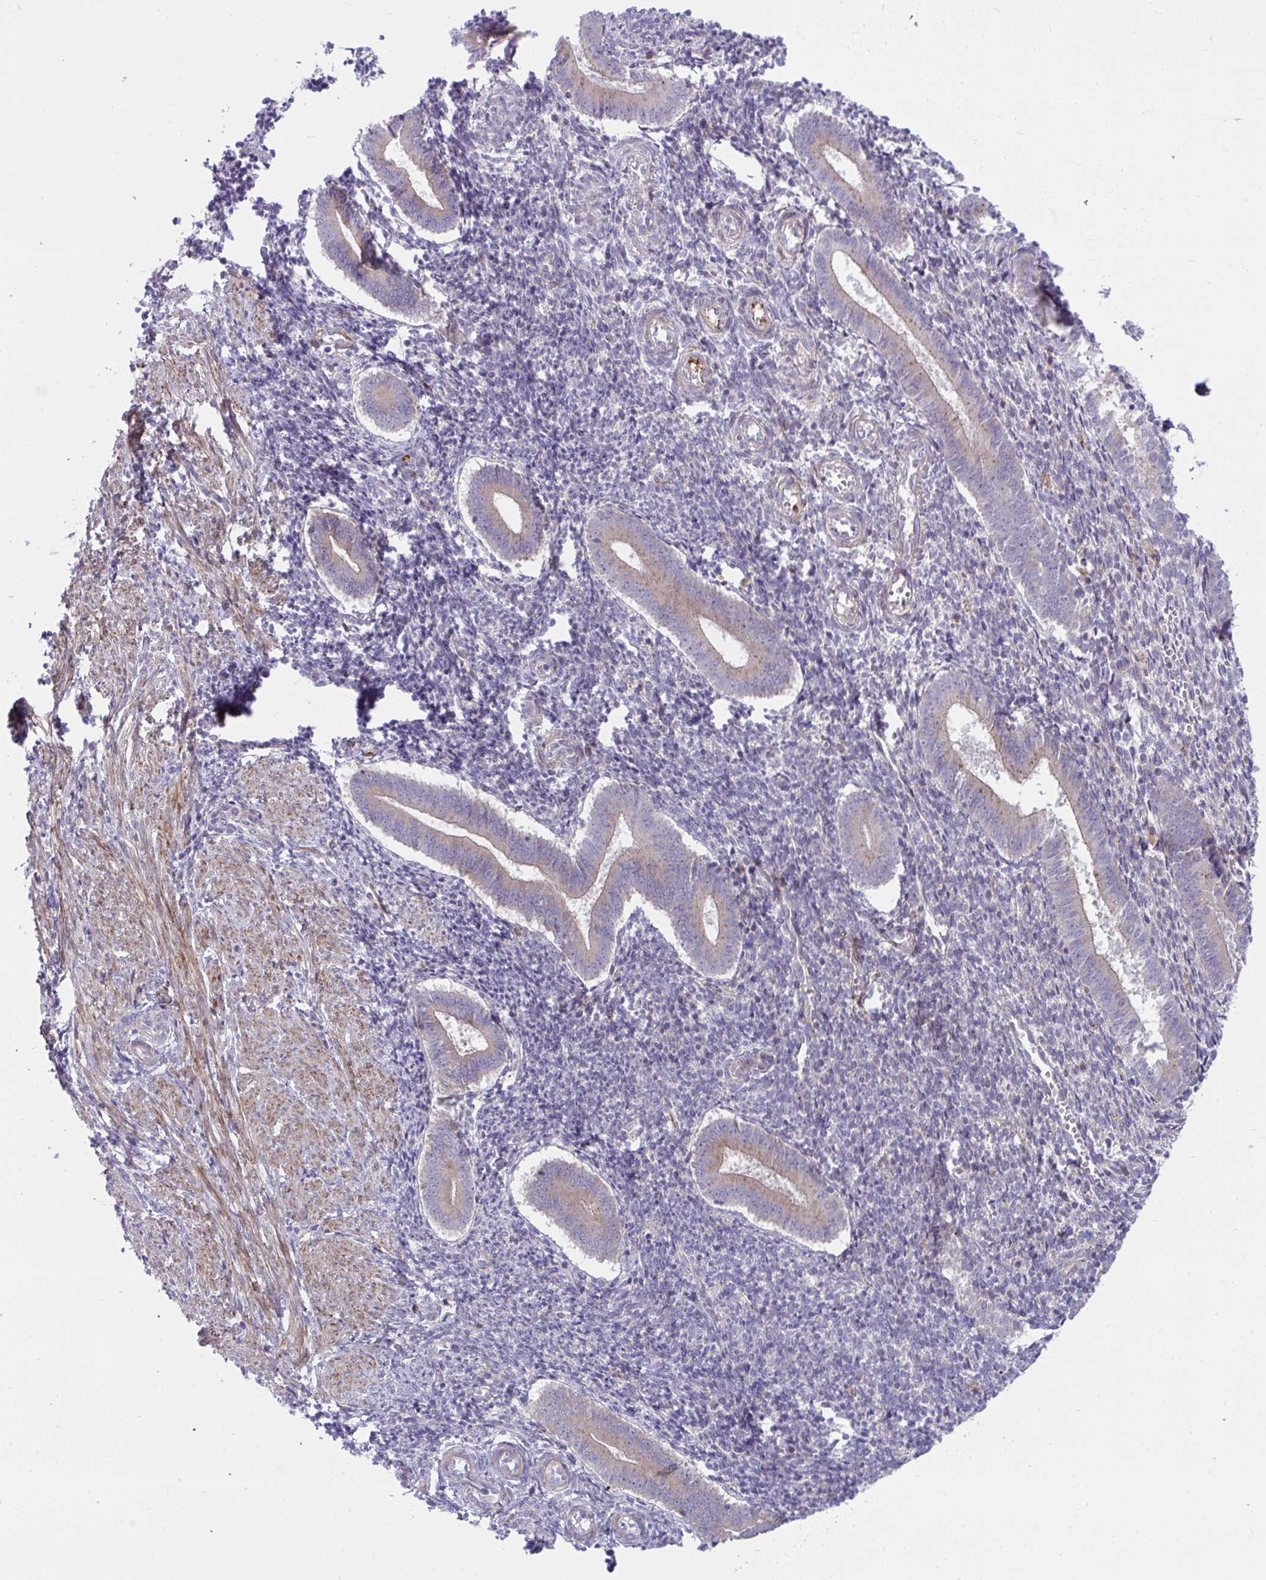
{"staining": {"intensity": "negative", "quantity": "none", "location": "none"}, "tissue": "endometrium", "cell_type": "Cells in endometrial stroma", "image_type": "normal", "snomed": [{"axis": "morphology", "description": "Normal tissue, NOS"}, {"axis": "topography", "description": "Endometrium"}], "caption": "Immunohistochemistry image of unremarkable endometrium: endometrium stained with DAB (3,3'-diaminobenzidine) displays no significant protein staining in cells in endometrial stroma.", "gene": "PIGZ", "patient": {"sex": "female", "age": 25}}